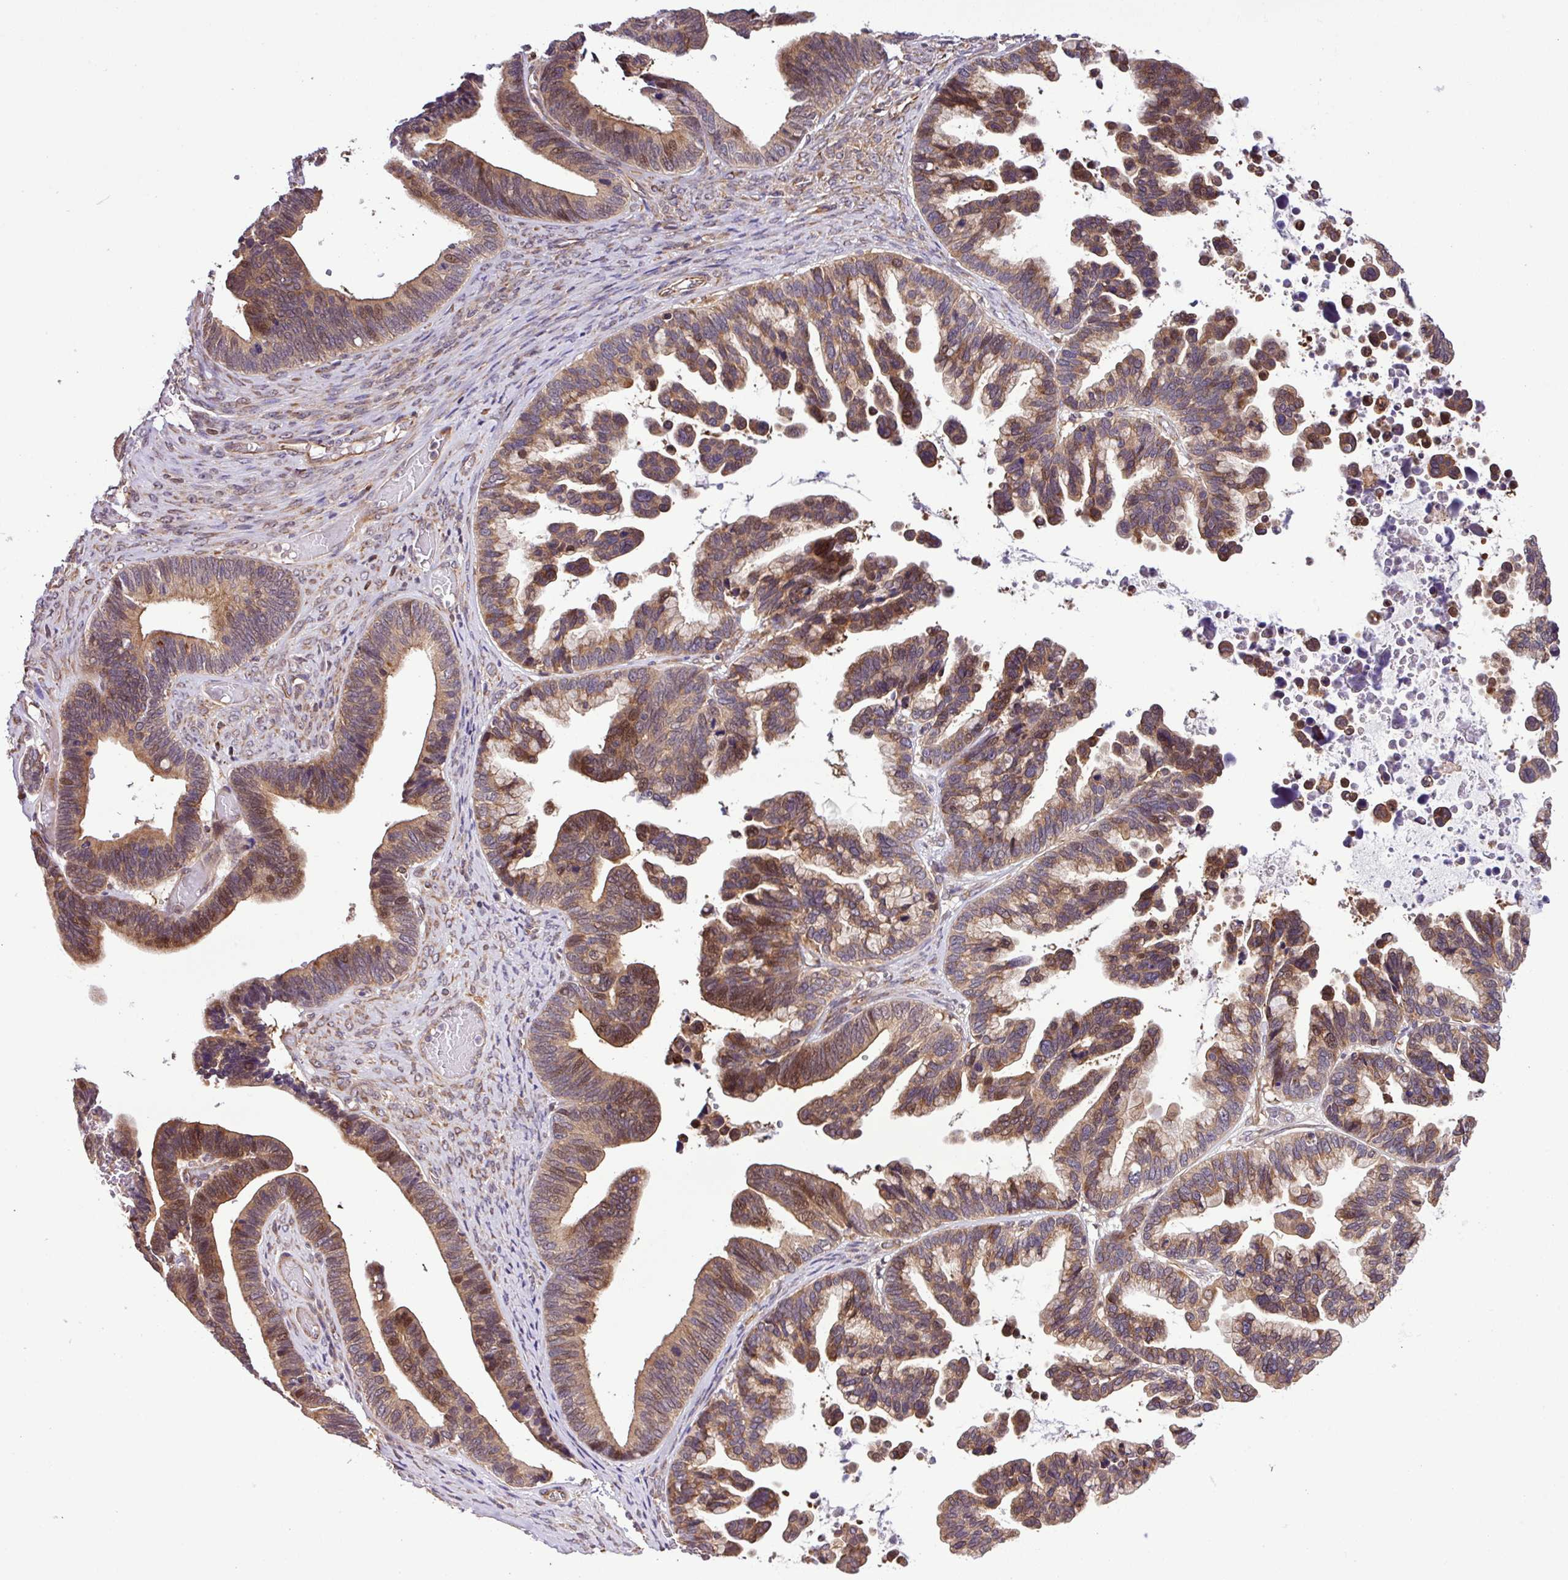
{"staining": {"intensity": "moderate", "quantity": ">75%", "location": "cytoplasmic/membranous,nuclear"}, "tissue": "ovarian cancer", "cell_type": "Tumor cells", "image_type": "cancer", "snomed": [{"axis": "morphology", "description": "Cystadenocarcinoma, serous, NOS"}, {"axis": "topography", "description": "Ovary"}], "caption": "Moderate cytoplasmic/membranous and nuclear expression is identified in about >75% of tumor cells in ovarian cancer (serous cystadenocarcinoma). The staining was performed using DAB (3,3'-diaminobenzidine) to visualize the protein expression in brown, while the nuclei were stained in blue with hematoxylin (Magnification: 20x).", "gene": "DLGAP4", "patient": {"sex": "female", "age": 56}}